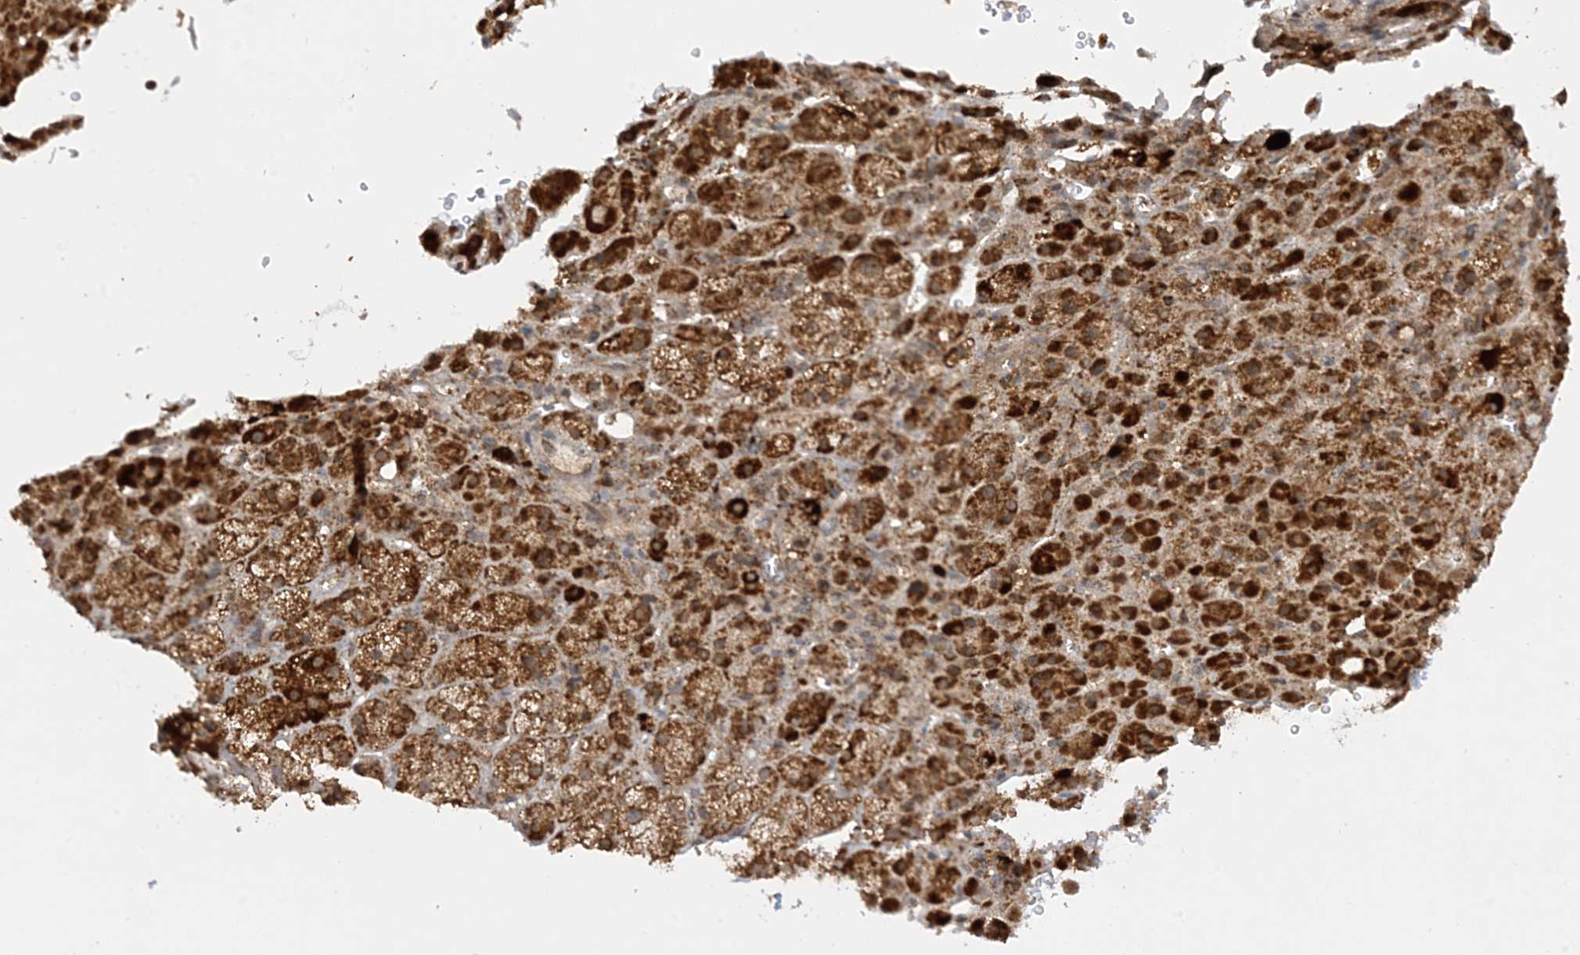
{"staining": {"intensity": "strong", "quantity": ">75%", "location": "cytoplasmic/membranous"}, "tissue": "adrenal gland", "cell_type": "Glandular cells", "image_type": "normal", "snomed": [{"axis": "morphology", "description": "Normal tissue, NOS"}, {"axis": "topography", "description": "Adrenal gland"}], "caption": "The immunohistochemical stain highlights strong cytoplasmic/membranous staining in glandular cells of benign adrenal gland. (DAB (3,3'-diaminobenzidine) IHC, brown staining for protein, blue staining for nuclei).", "gene": "NDUFAF3", "patient": {"sex": "female", "age": 57}}